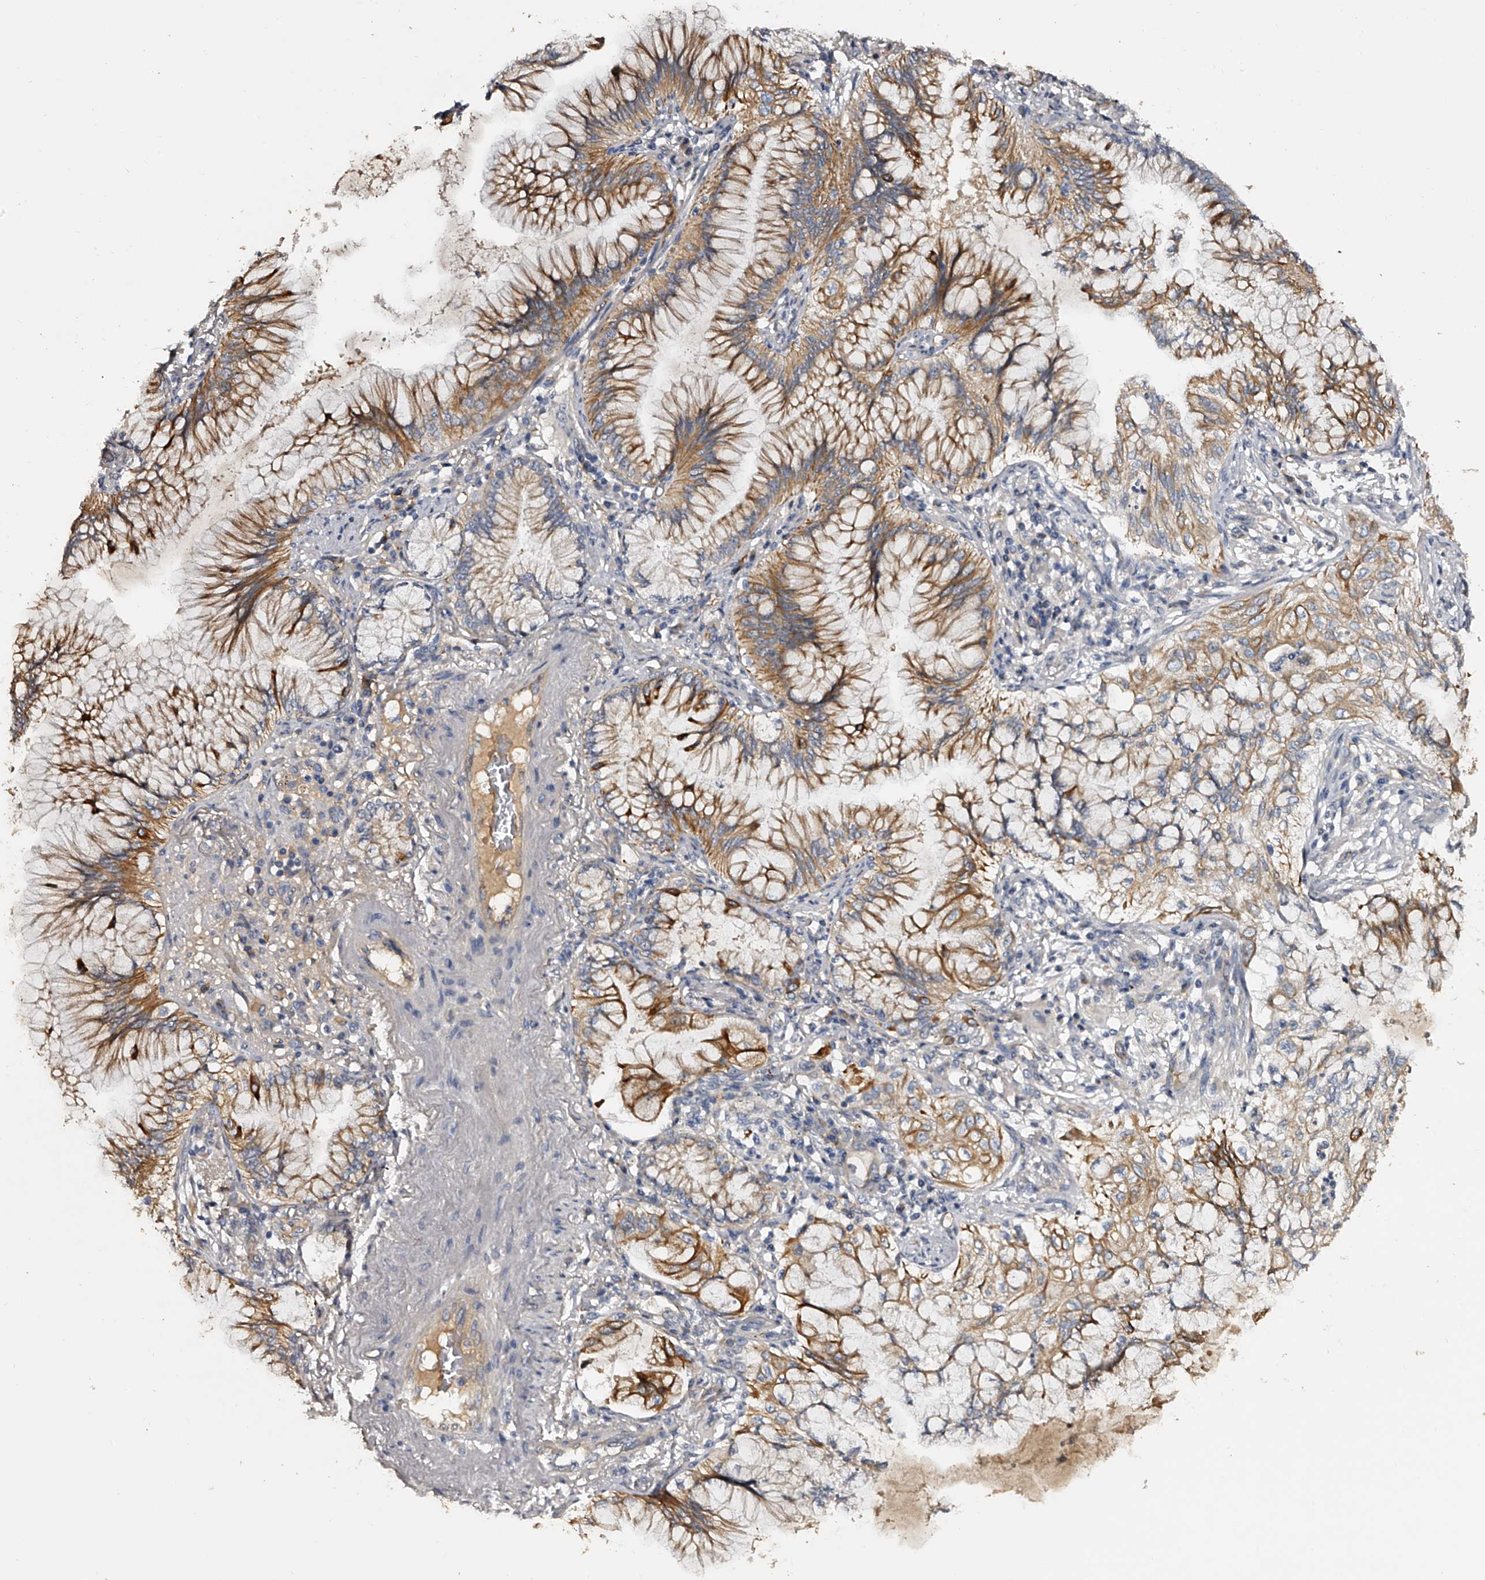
{"staining": {"intensity": "moderate", "quantity": ">75%", "location": "cytoplasmic/membranous"}, "tissue": "lung cancer", "cell_type": "Tumor cells", "image_type": "cancer", "snomed": [{"axis": "morphology", "description": "Adenocarcinoma, NOS"}, {"axis": "topography", "description": "Lung"}], "caption": "This micrograph exhibits immunohistochemistry staining of lung adenocarcinoma, with medium moderate cytoplasmic/membranous positivity in approximately >75% of tumor cells.", "gene": "MDN1", "patient": {"sex": "female", "age": 70}}